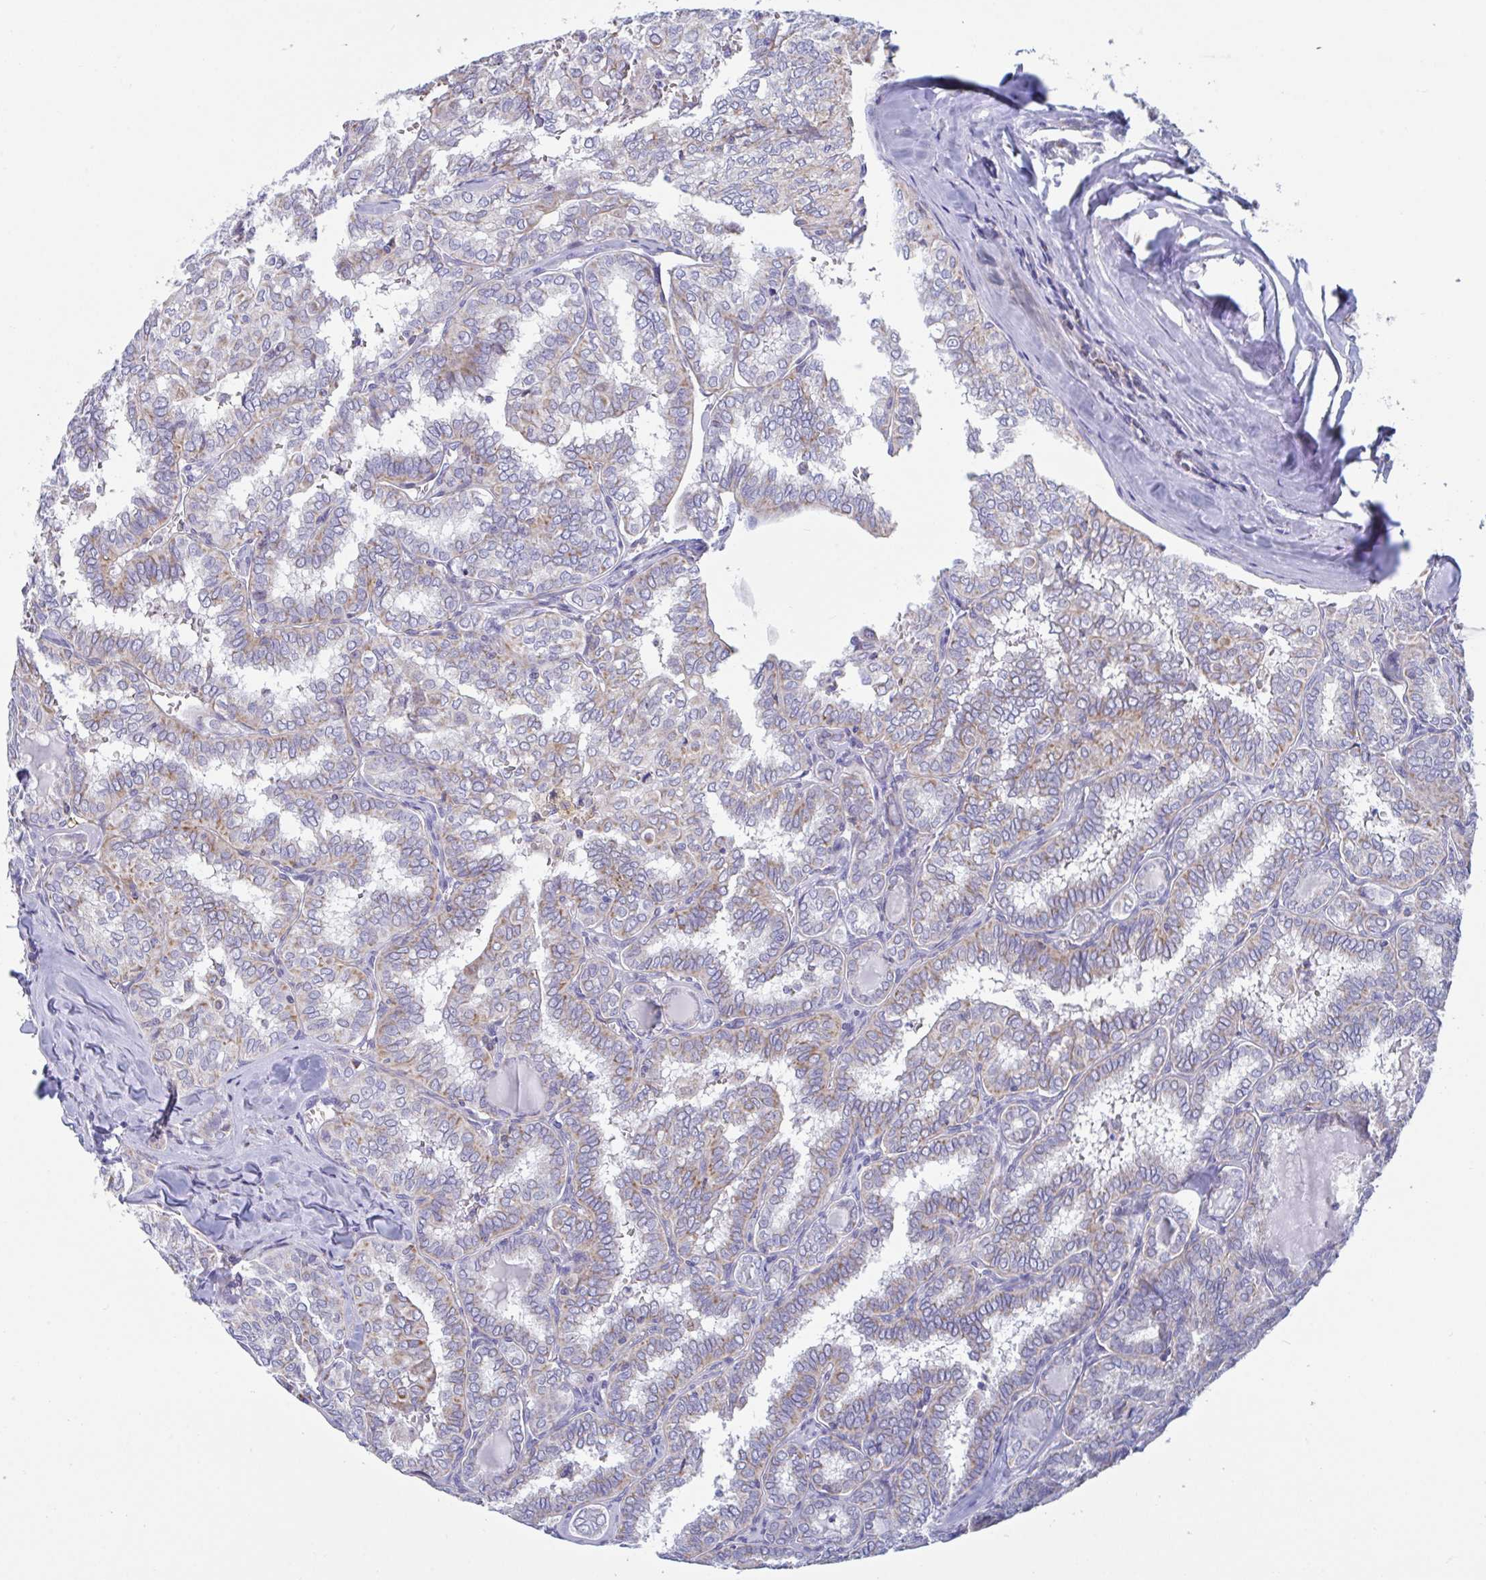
{"staining": {"intensity": "weak", "quantity": ">75%", "location": "cytoplasmic/membranous"}, "tissue": "thyroid cancer", "cell_type": "Tumor cells", "image_type": "cancer", "snomed": [{"axis": "morphology", "description": "Papillary adenocarcinoma, NOS"}, {"axis": "topography", "description": "Thyroid gland"}], "caption": "Thyroid cancer stained for a protein (brown) displays weak cytoplasmic/membranous positive expression in approximately >75% of tumor cells.", "gene": "BCAT2", "patient": {"sex": "female", "age": 30}}